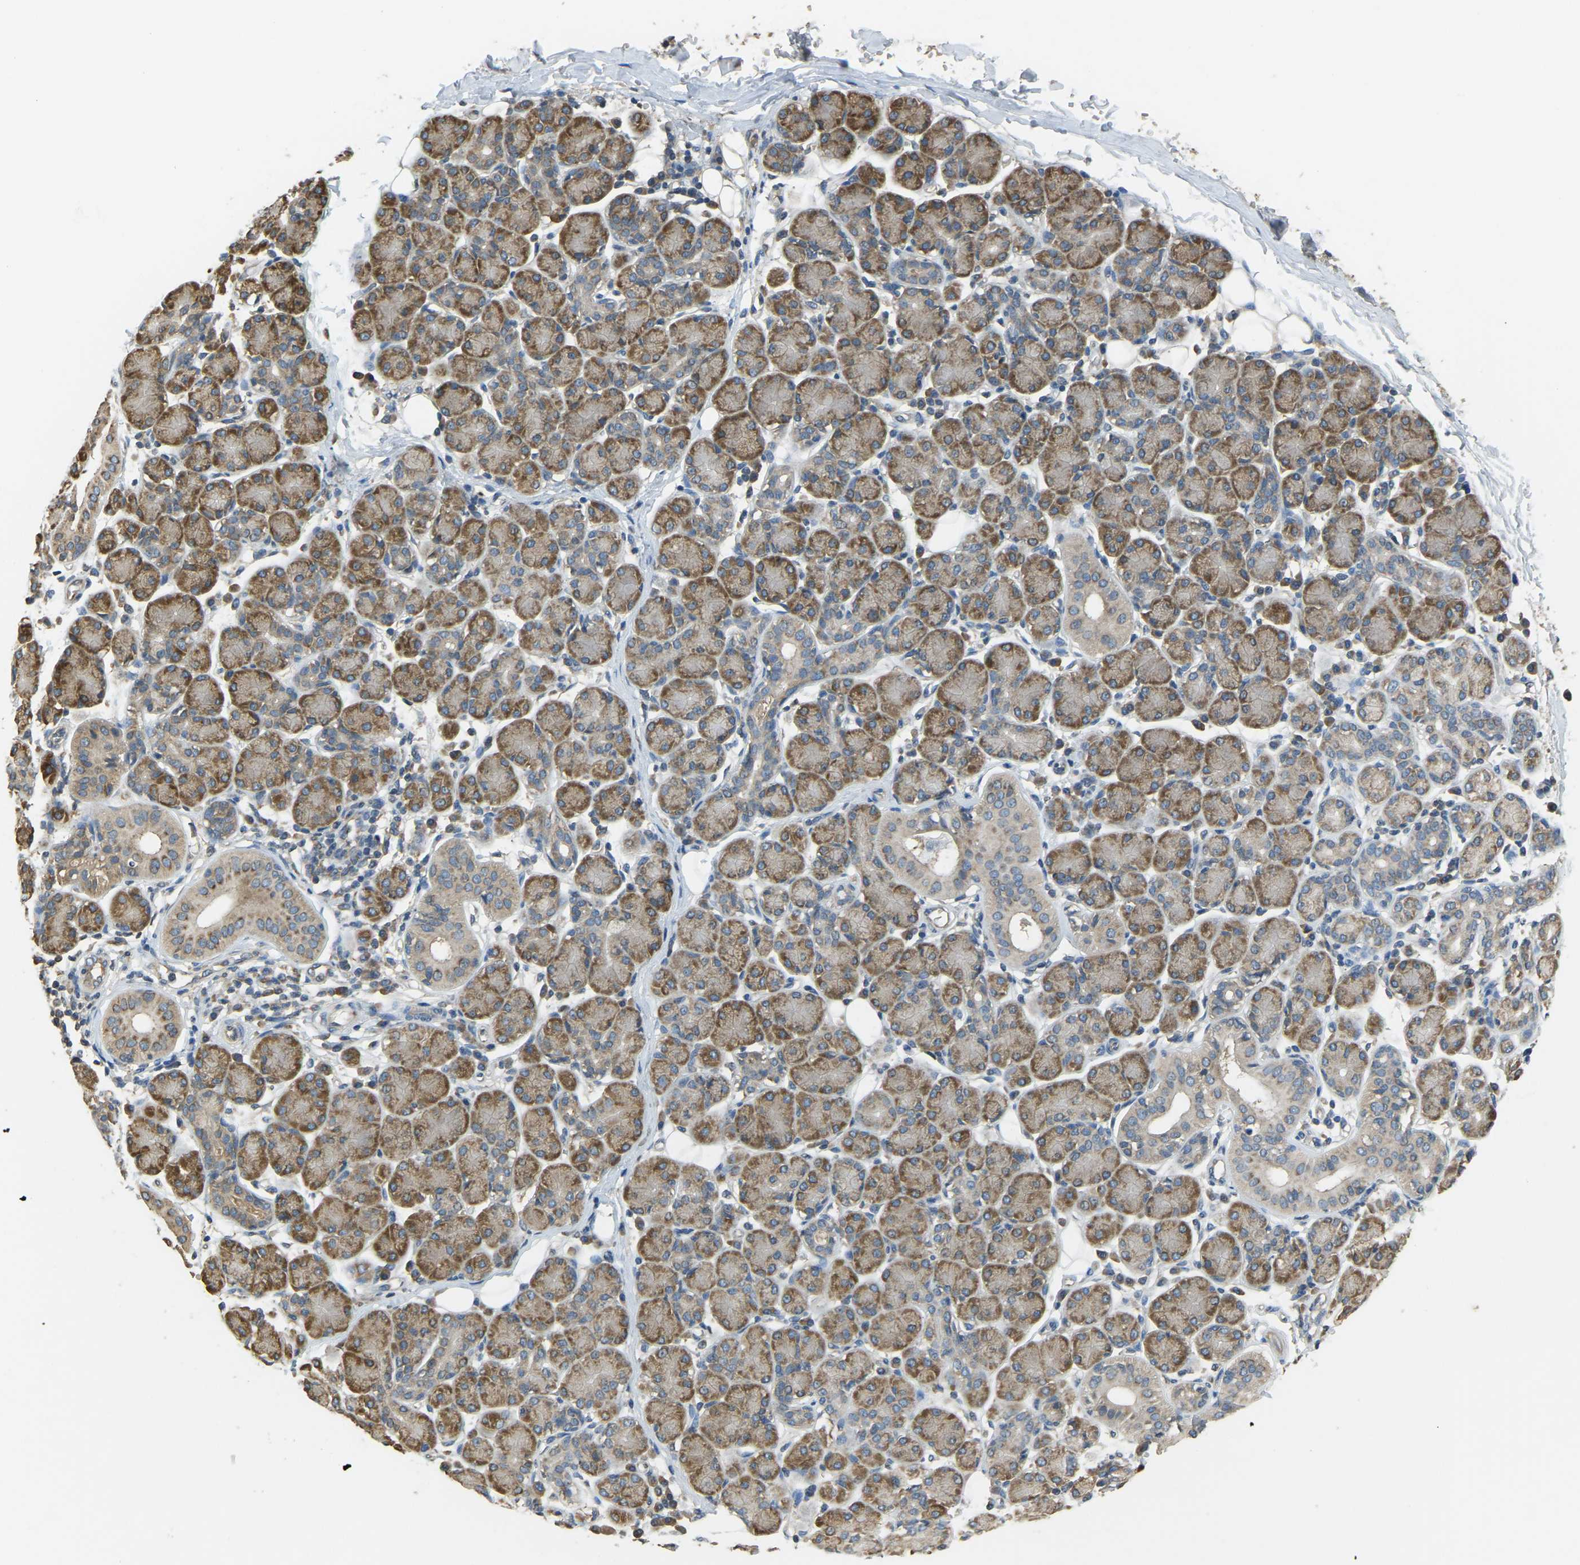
{"staining": {"intensity": "moderate", "quantity": ">75%", "location": "cytoplasmic/membranous"}, "tissue": "salivary gland", "cell_type": "Glandular cells", "image_type": "normal", "snomed": [{"axis": "morphology", "description": "Normal tissue, NOS"}, {"axis": "morphology", "description": "Inflammation, NOS"}, {"axis": "topography", "description": "Lymph node"}, {"axis": "topography", "description": "Salivary gland"}], "caption": "Protein expression analysis of benign salivary gland demonstrates moderate cytoplasmic/membranous expression in about >75% of glandular cells.", "gene": "AIMP1", "patient": {"sex": "male", "age": 3}}